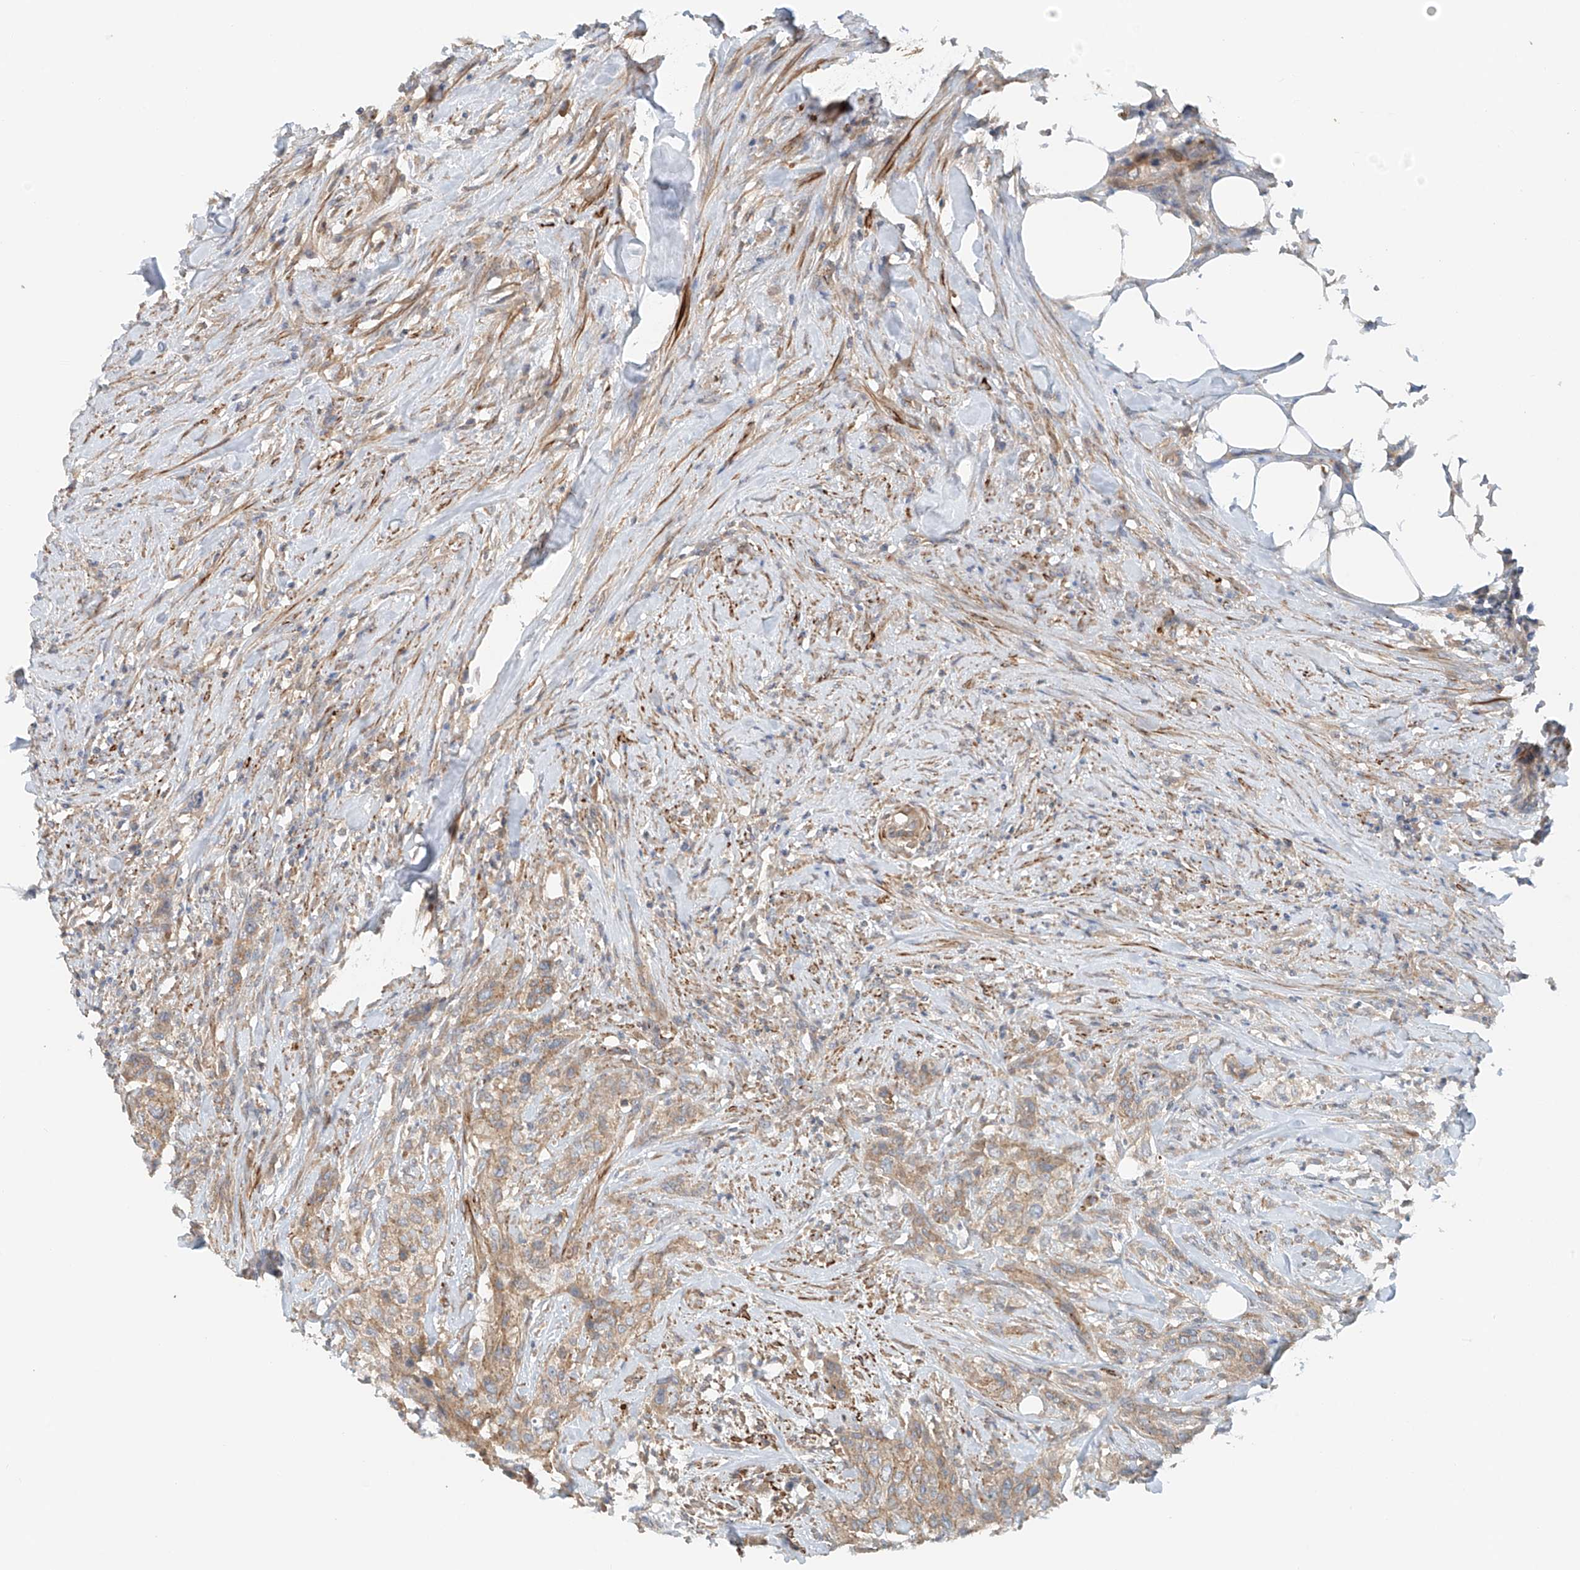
{"staining": {"intensity": "weak", "quantity": ">75%", "location": "cytoplasmic/membranous"}, "tissue": "urothelial cancer", "cell_type": "Tumor cells", "image_type": "cancer", "snomed": [{"axis": "morphology", "description": "Urothelial carcinoma, High grade"}, {"axis": "topography", "description": "Urinary bladder"}], "caption": "Protein expression analysis of human urothelial cancer reveals weak cytoplasmic/membranous expression in about >75% of tumor cells.", "gene": "LYRM9", "patient": {"sex": "male", "age": 35}}